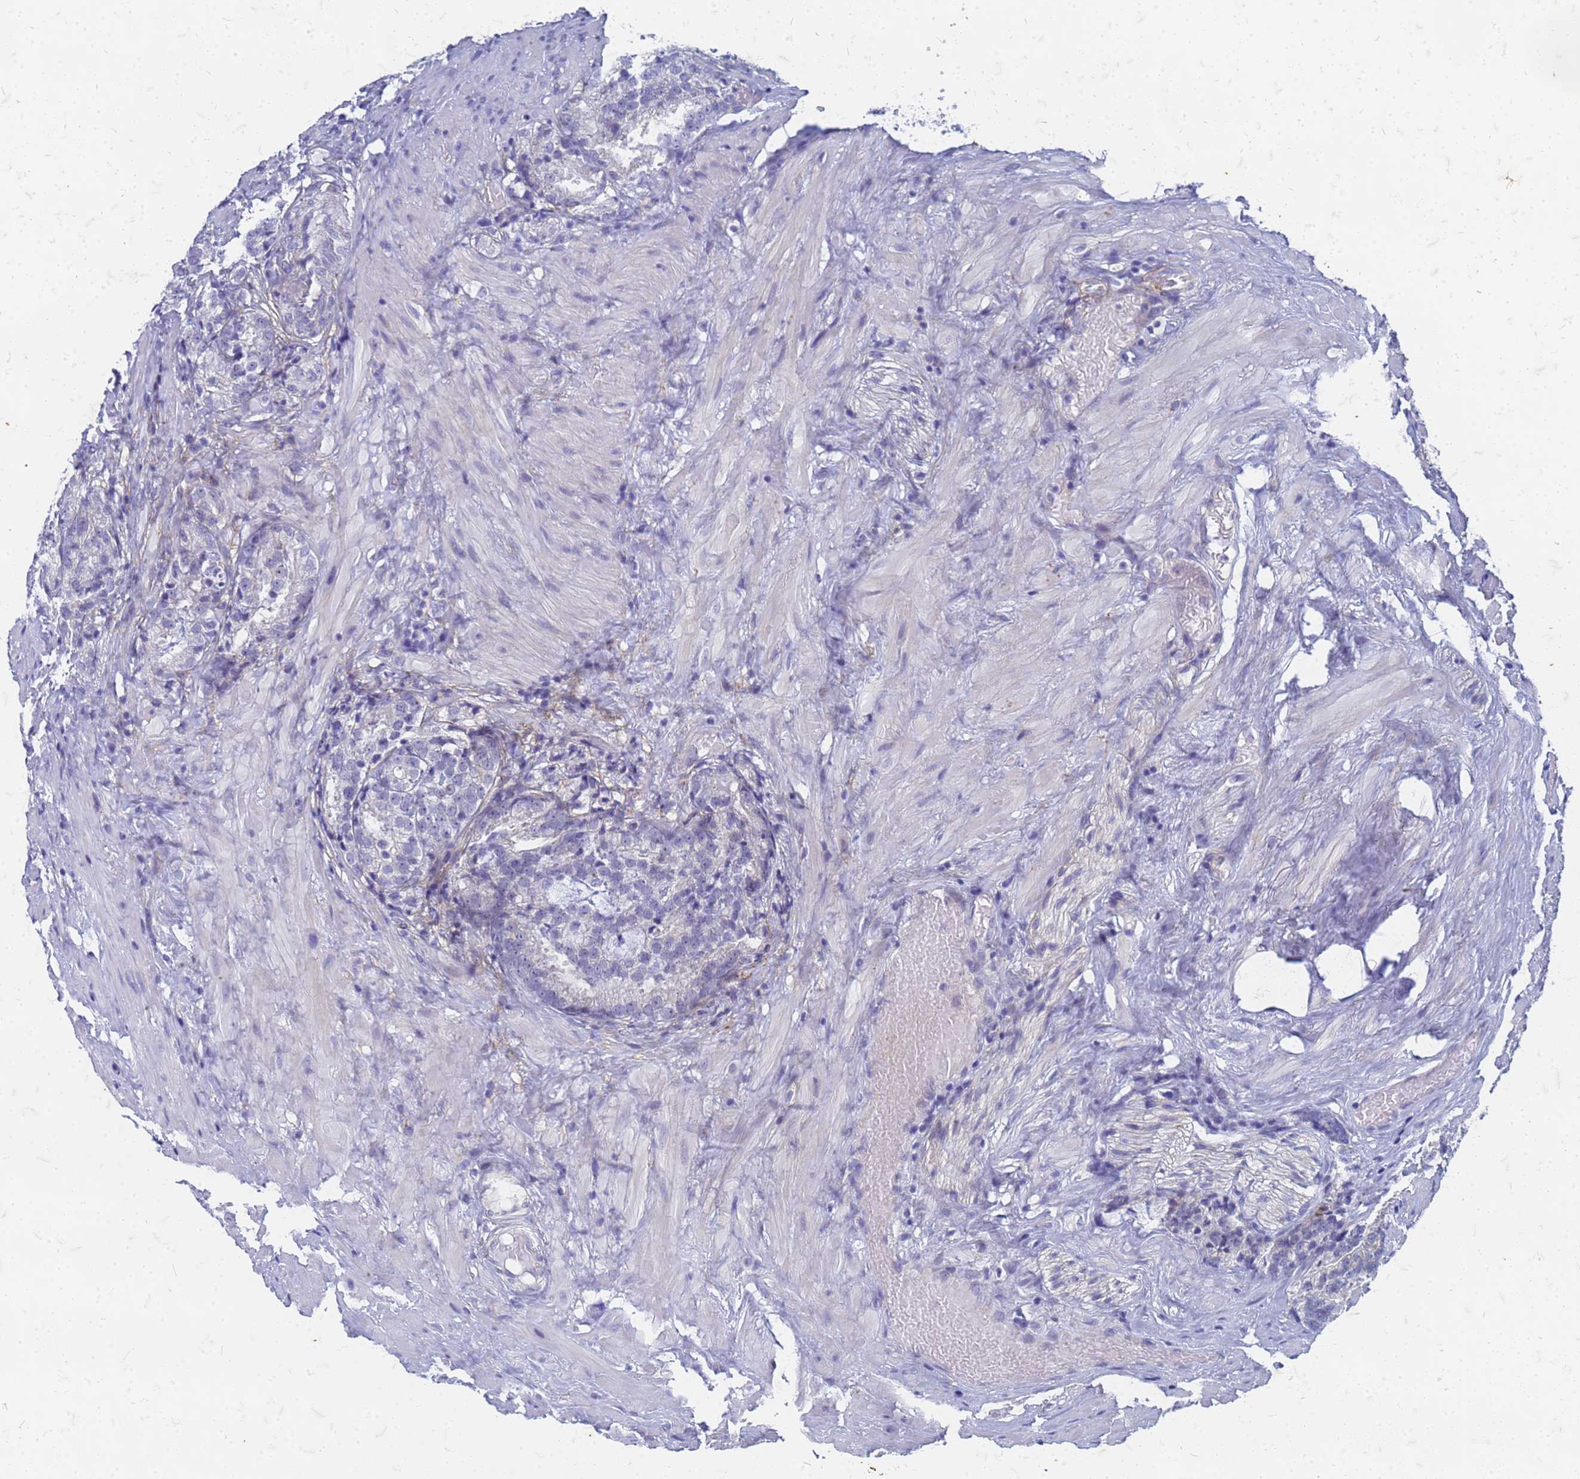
{"staining": {"intensity": "negative", "quantity": "none", "location": "none"}, "tissue": "prostate cancer", "cell_type": "Tumor cells", "image_type": "cancer", "snomed": [{"axis": "morphology", "description": "Adenocarcinoma, High grade"}, {"axis": "topography", "description": "Prostate"}], "caption": "A histopathology image of human prostate cancer (adenocarcinoma (high-grade)) is negative for staining in tumor cells.", "gene": "TRIM64B", "patient": {"sex": "male", "age": 69}}